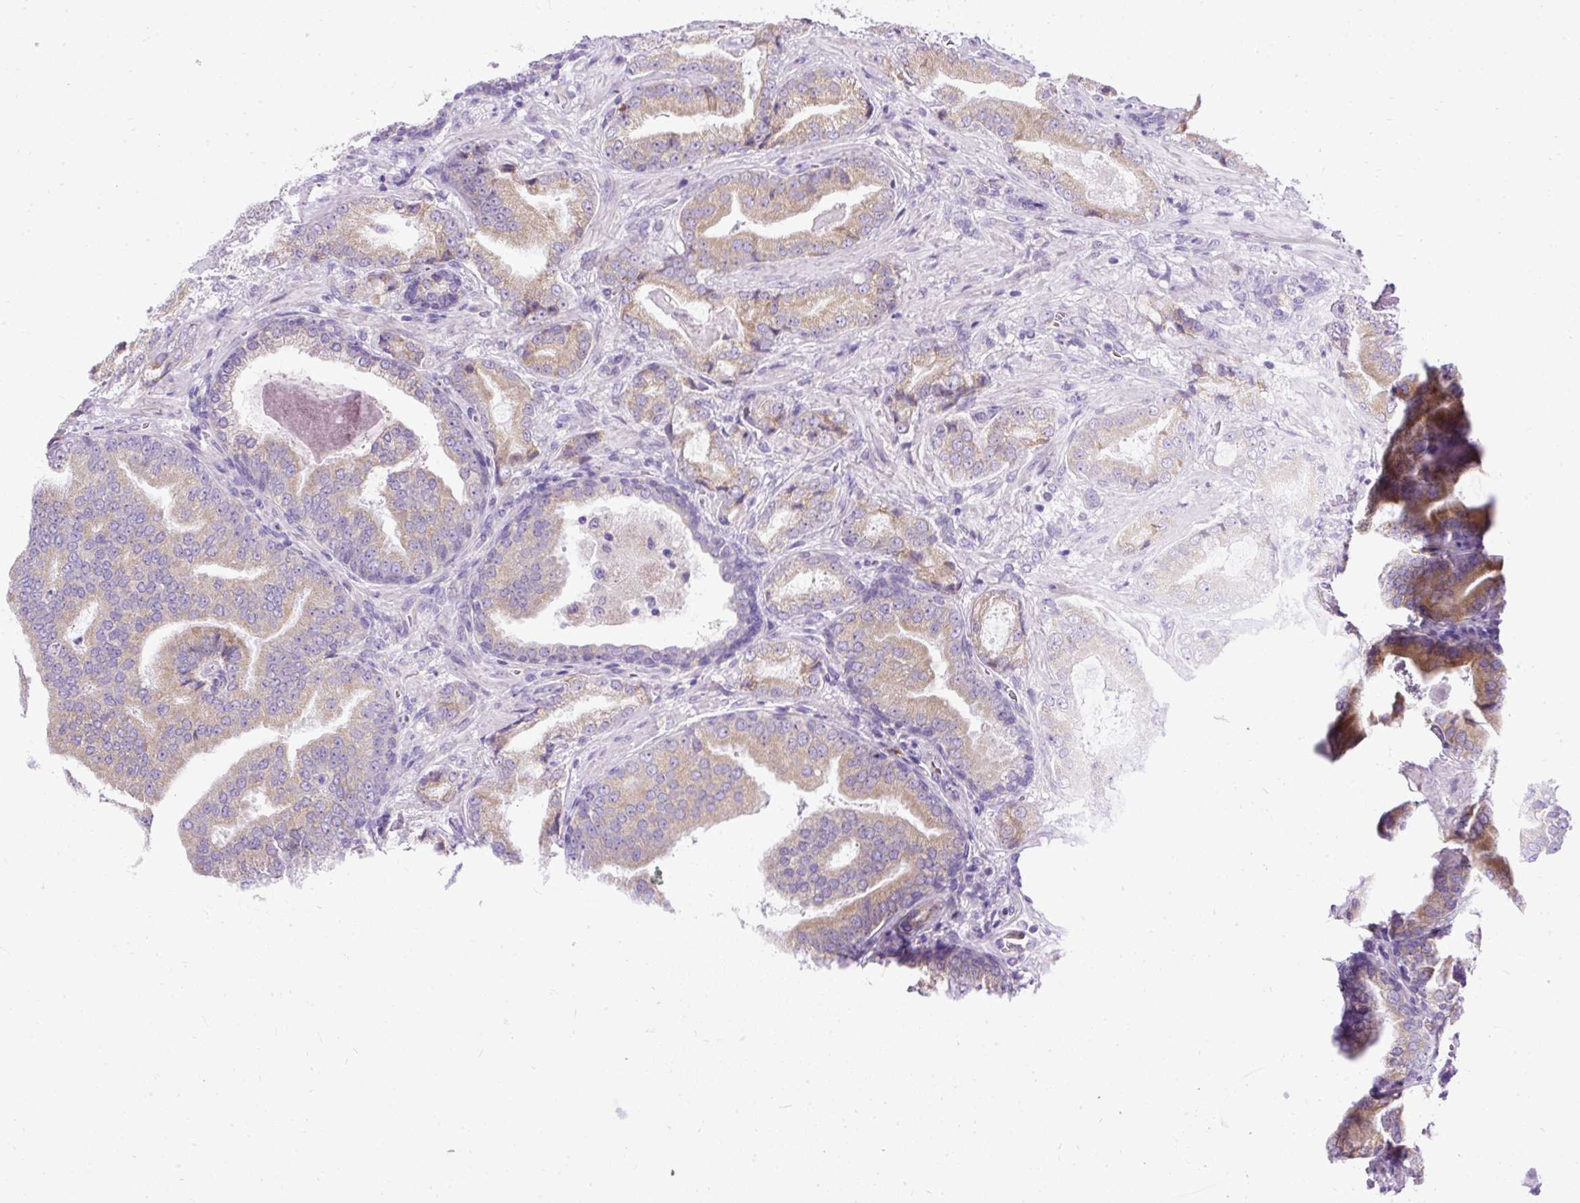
{"staining": {"intensity": "weak", "quantity": ">75%", "location": "cytoplasmic/membranous"}, "tissue": "prostate cancer", "cell_type": "Tumor cells", "image_type": "cancer", "snomed": [{"axis": "morphology", "description": "Adenocarcinoma, High grade"}, {"axis": "topography", "description": "Prostate"}], "caption": "Immunohistochemical staining of prostate high-grade adenocarcinoma exhibits low levels of weak cytoplasmic/membranous protein positivity in about >75% of tumor cells. Immunohistochemistry stains the protein of interest in brown and the nuclei are stained blue.", "gene": "SYBU", "patient": {"sex": "male", "age": 68}}